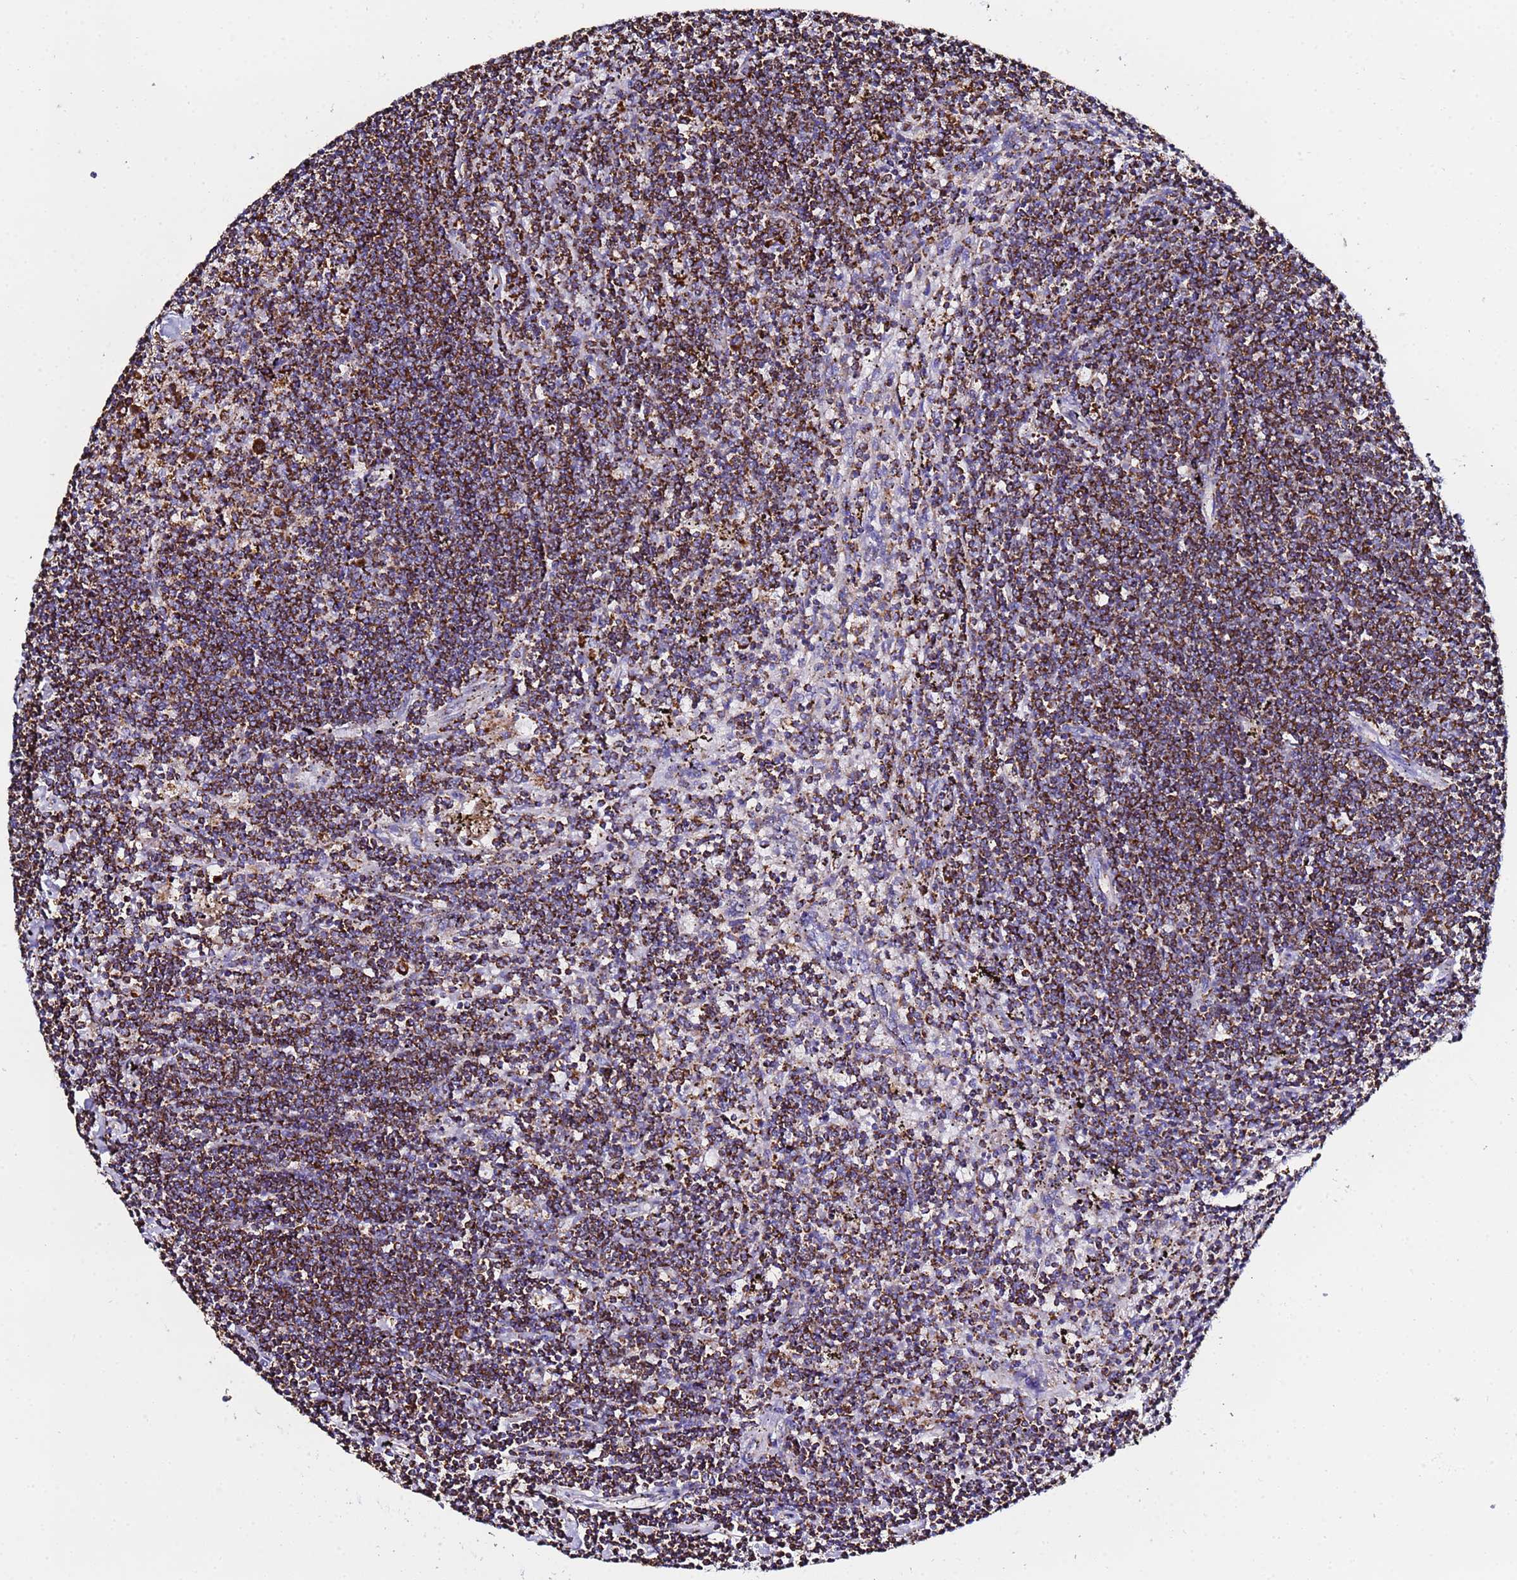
{"staining": {"intensity": "strong", "quantity": ">75%", "location": "cytoplasmic/membranous"}, "tissue": "lymphoma", "cell_type": "Tumor cells", "image_type": "cancer", "snomed": [{"axis": "morphology", "description": "Malignant lymphoma, non-Hodgkin's type, Low grade"}, {"axis": "topography", "description": "Spleen"}], "caption": "Immunohistochemical staining of low-grade malignant lymphoma, non-Hodgkin's type displays strong cytoplasmic/membranous protein expression in about >75% of tumor cells.", "gene": "PHB2", "patient": {"sex": "male", "age": 76}}